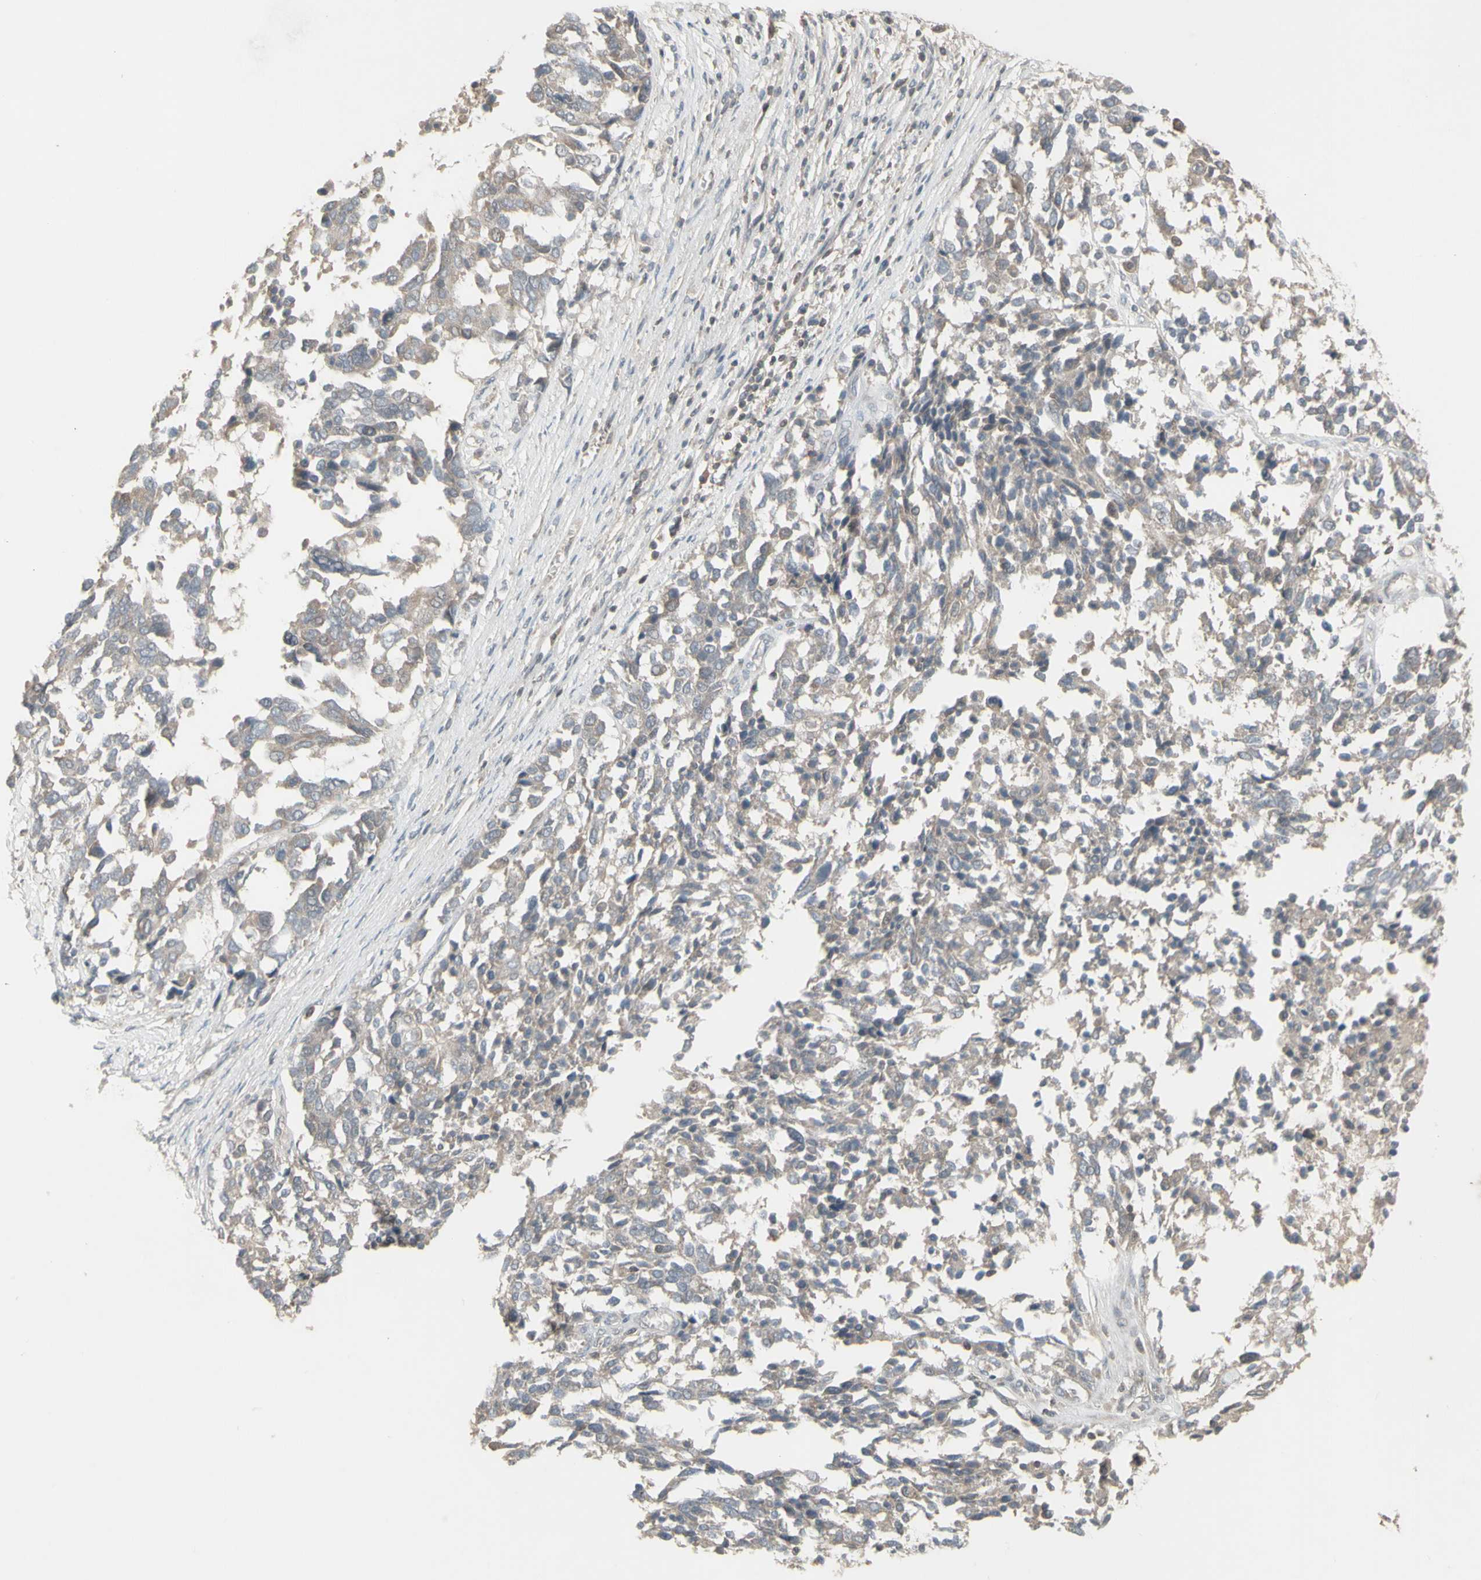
{"staining": {"intensity": "negative", "quantity": "none", "location": "none"}, "tissue": "ovarian cancer", "cell_type": "Tumor cells", "image_type": "cancer", "snomed": [{"axis": "morphology", "description": "Cystadenocarcinoma, serous, NOS"}, {"axis": "topography", "description": "Ovary"}], "caption": "Immunohistochemistry (IHC) of human ovarian cancer (serous cystadenocarcinoma) displays no staining in tumor cells.", "gene": "CSK", "patient": {"sex": "female", "age": 44}}